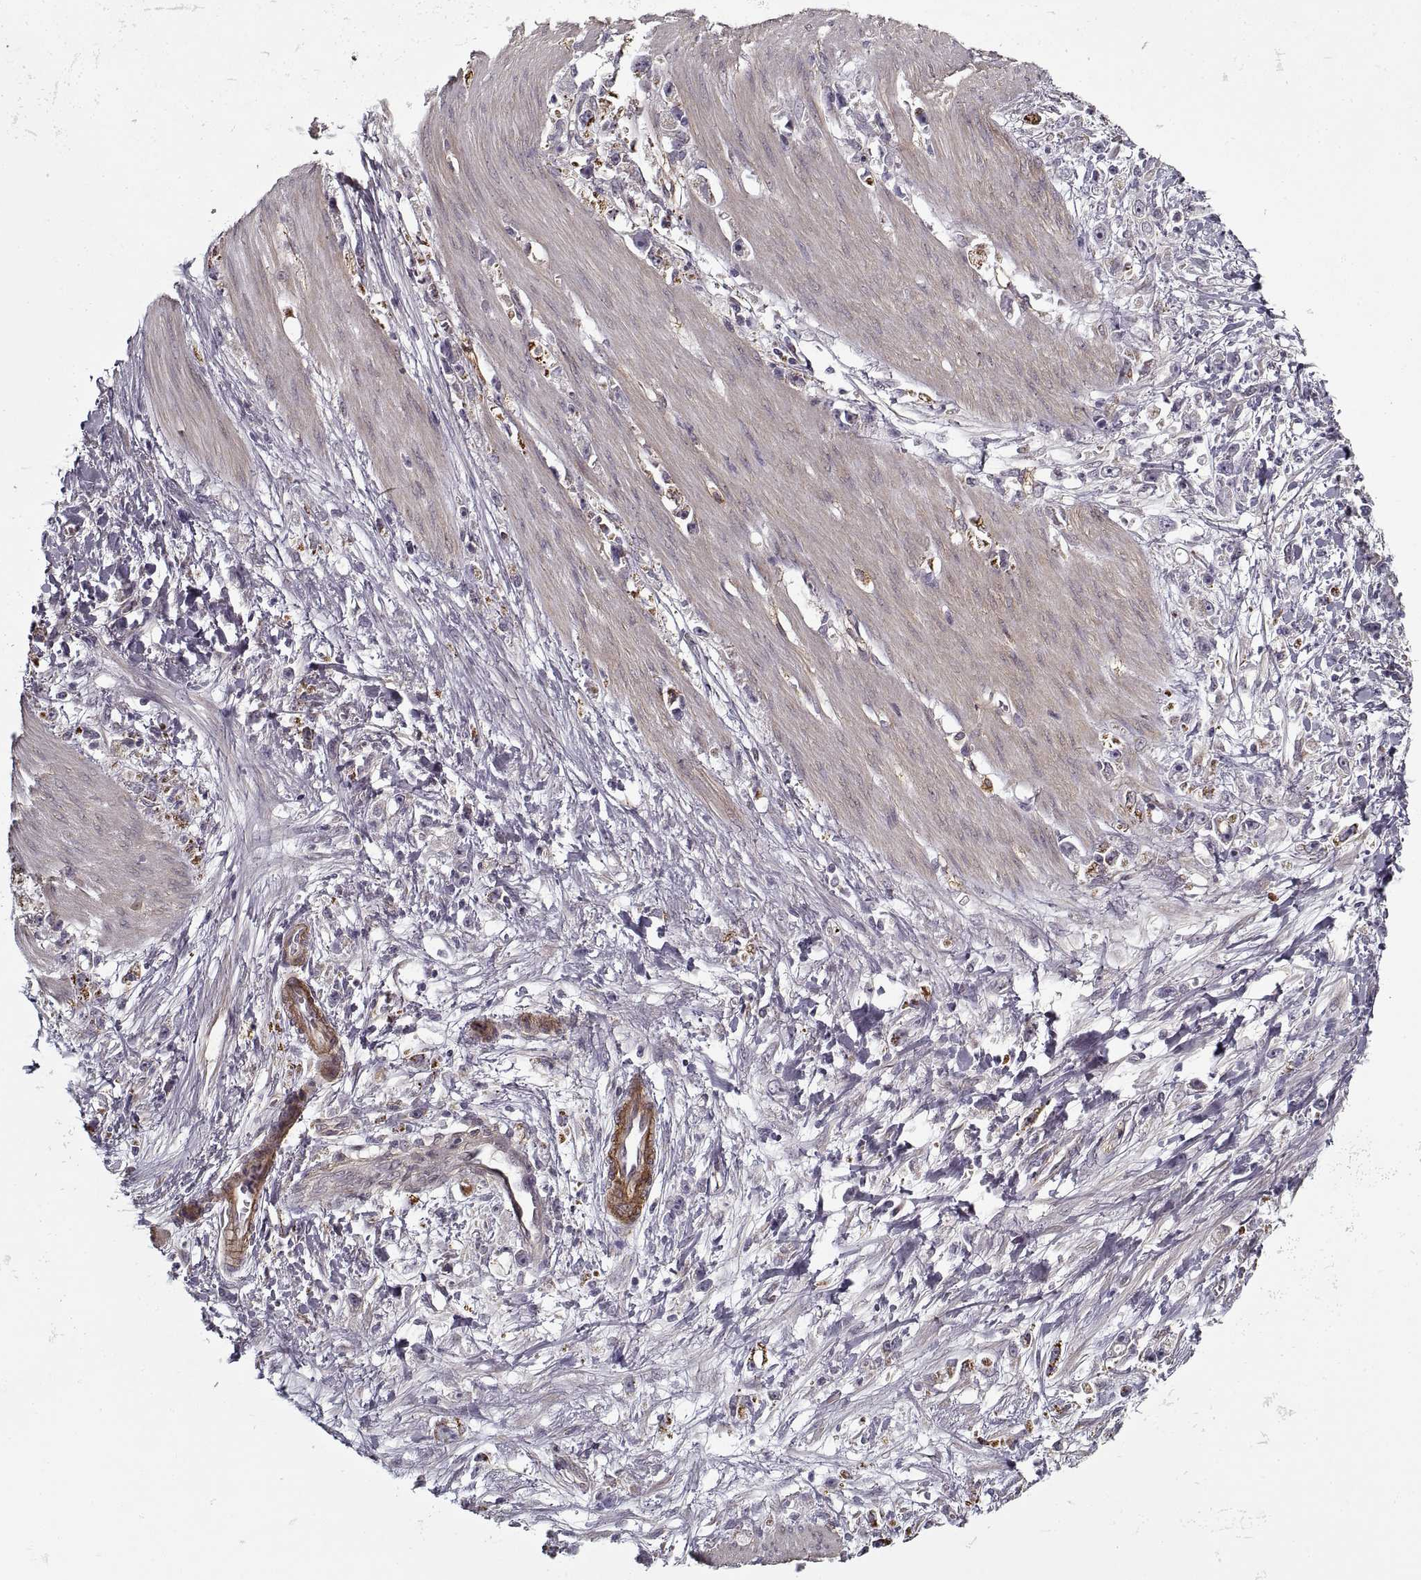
{"staining": {"intensity": "negative", "quantity": "none", "location": "none"}, "tissue": "stomach cancer", "cell_type": "Tumor cells", "image_type": "cancer", "snomed": [{"axis": "morphology", "description": "Adenocarcinoma, NOS"}, {"axis": "topography", "description": "Stomach"}], "caption": "Adenocarcinoma (stomach) was stained to show a protein in brown. There is no significant staining in tumor cells.", "gene": "LAMB2", "patient": {"sex": "female", "age": 59}}